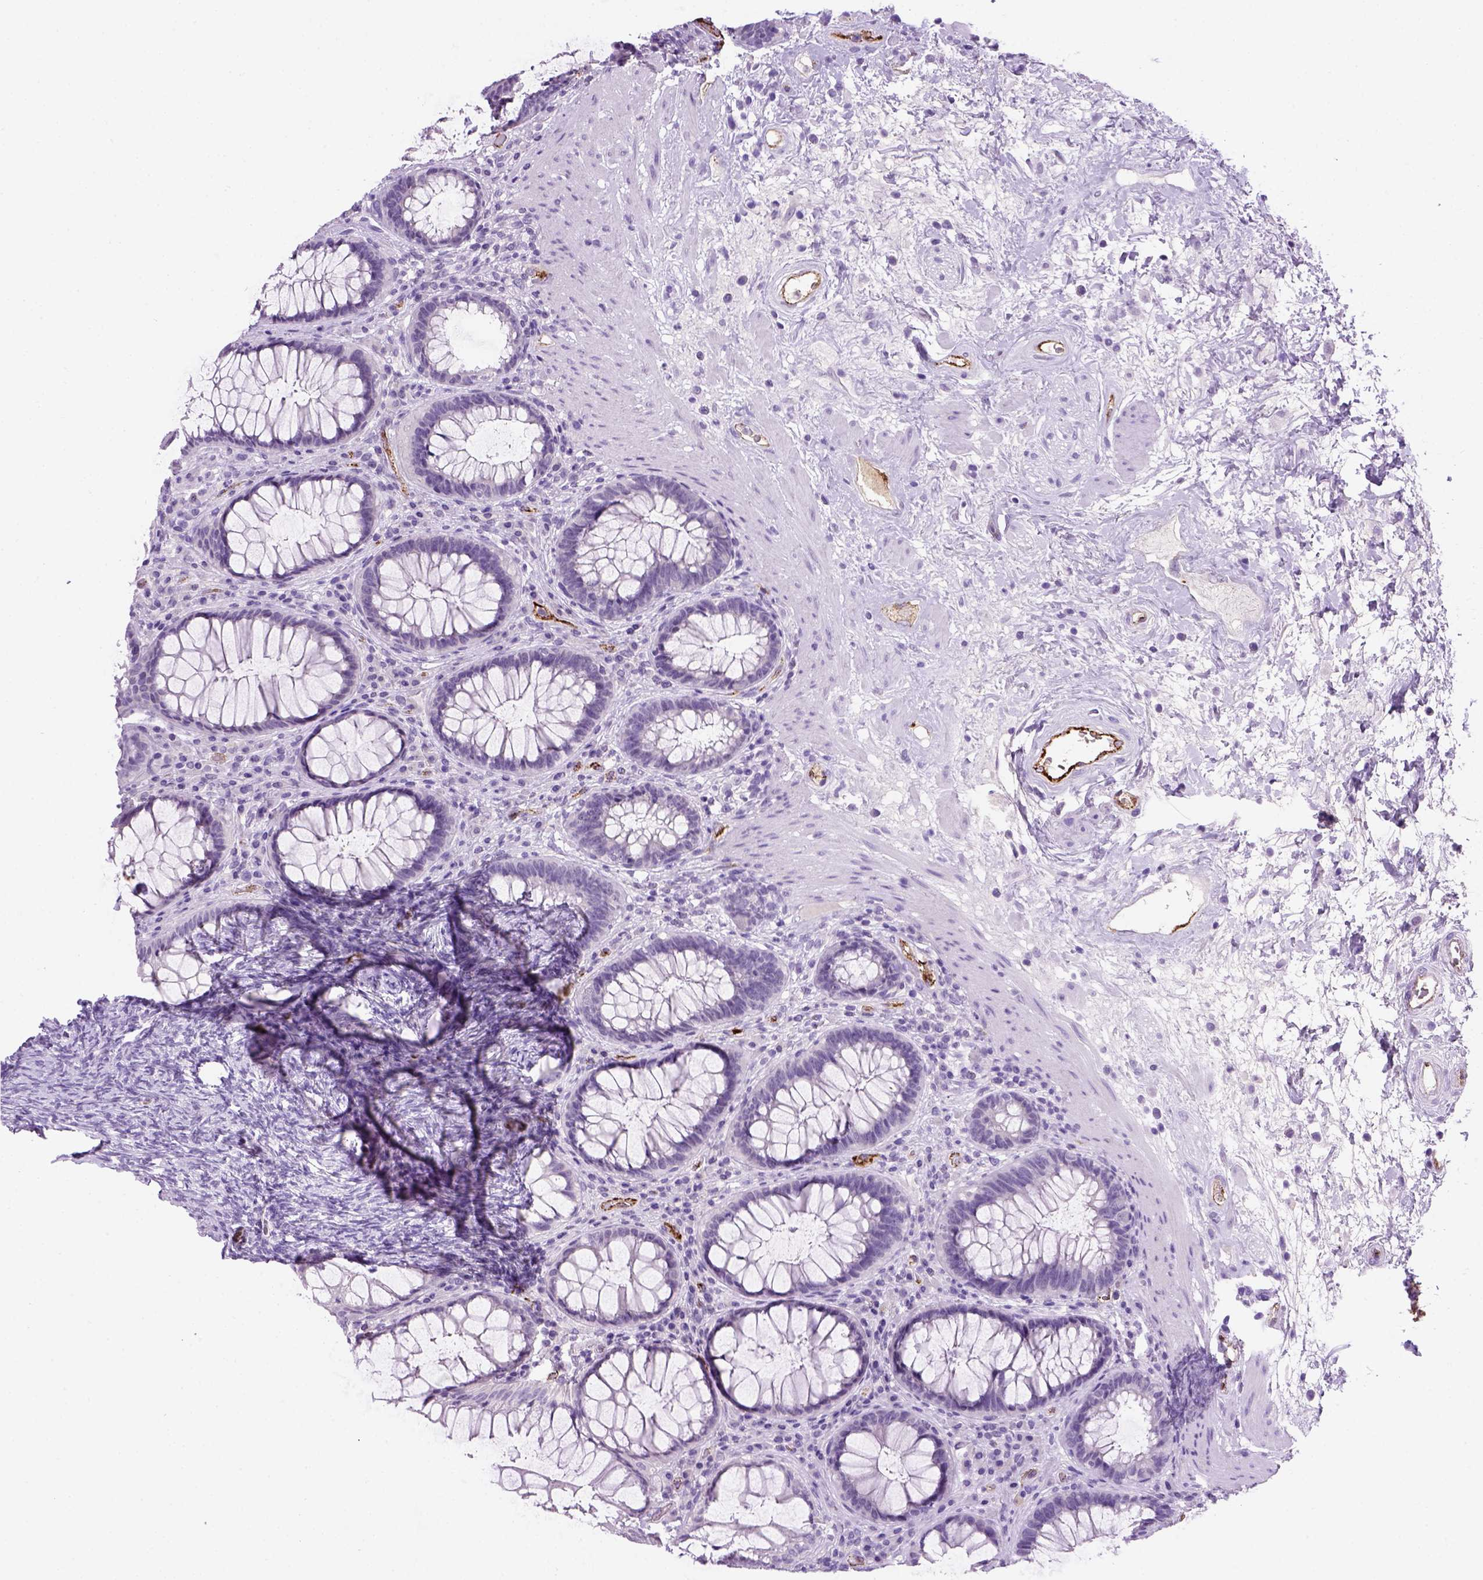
{"staining": {"intensity": "negative", "quantity": "none", "location": "none"}, "tissue": "rectum", "cell_type": "Glandular cells", "image_type": "normal", "snomed": [{"axis": "morphology", "description": "Normal tissue, NOS"}, {"axis": "topography", "description": "Rectum"}], "caption": "This is an immunohistochemistry (IHC) photomicrograph of unremarkable rectum. There is no staining in glandular cells.", "gene": "VWF", "patient": {"sex": "male", "age": 72}}